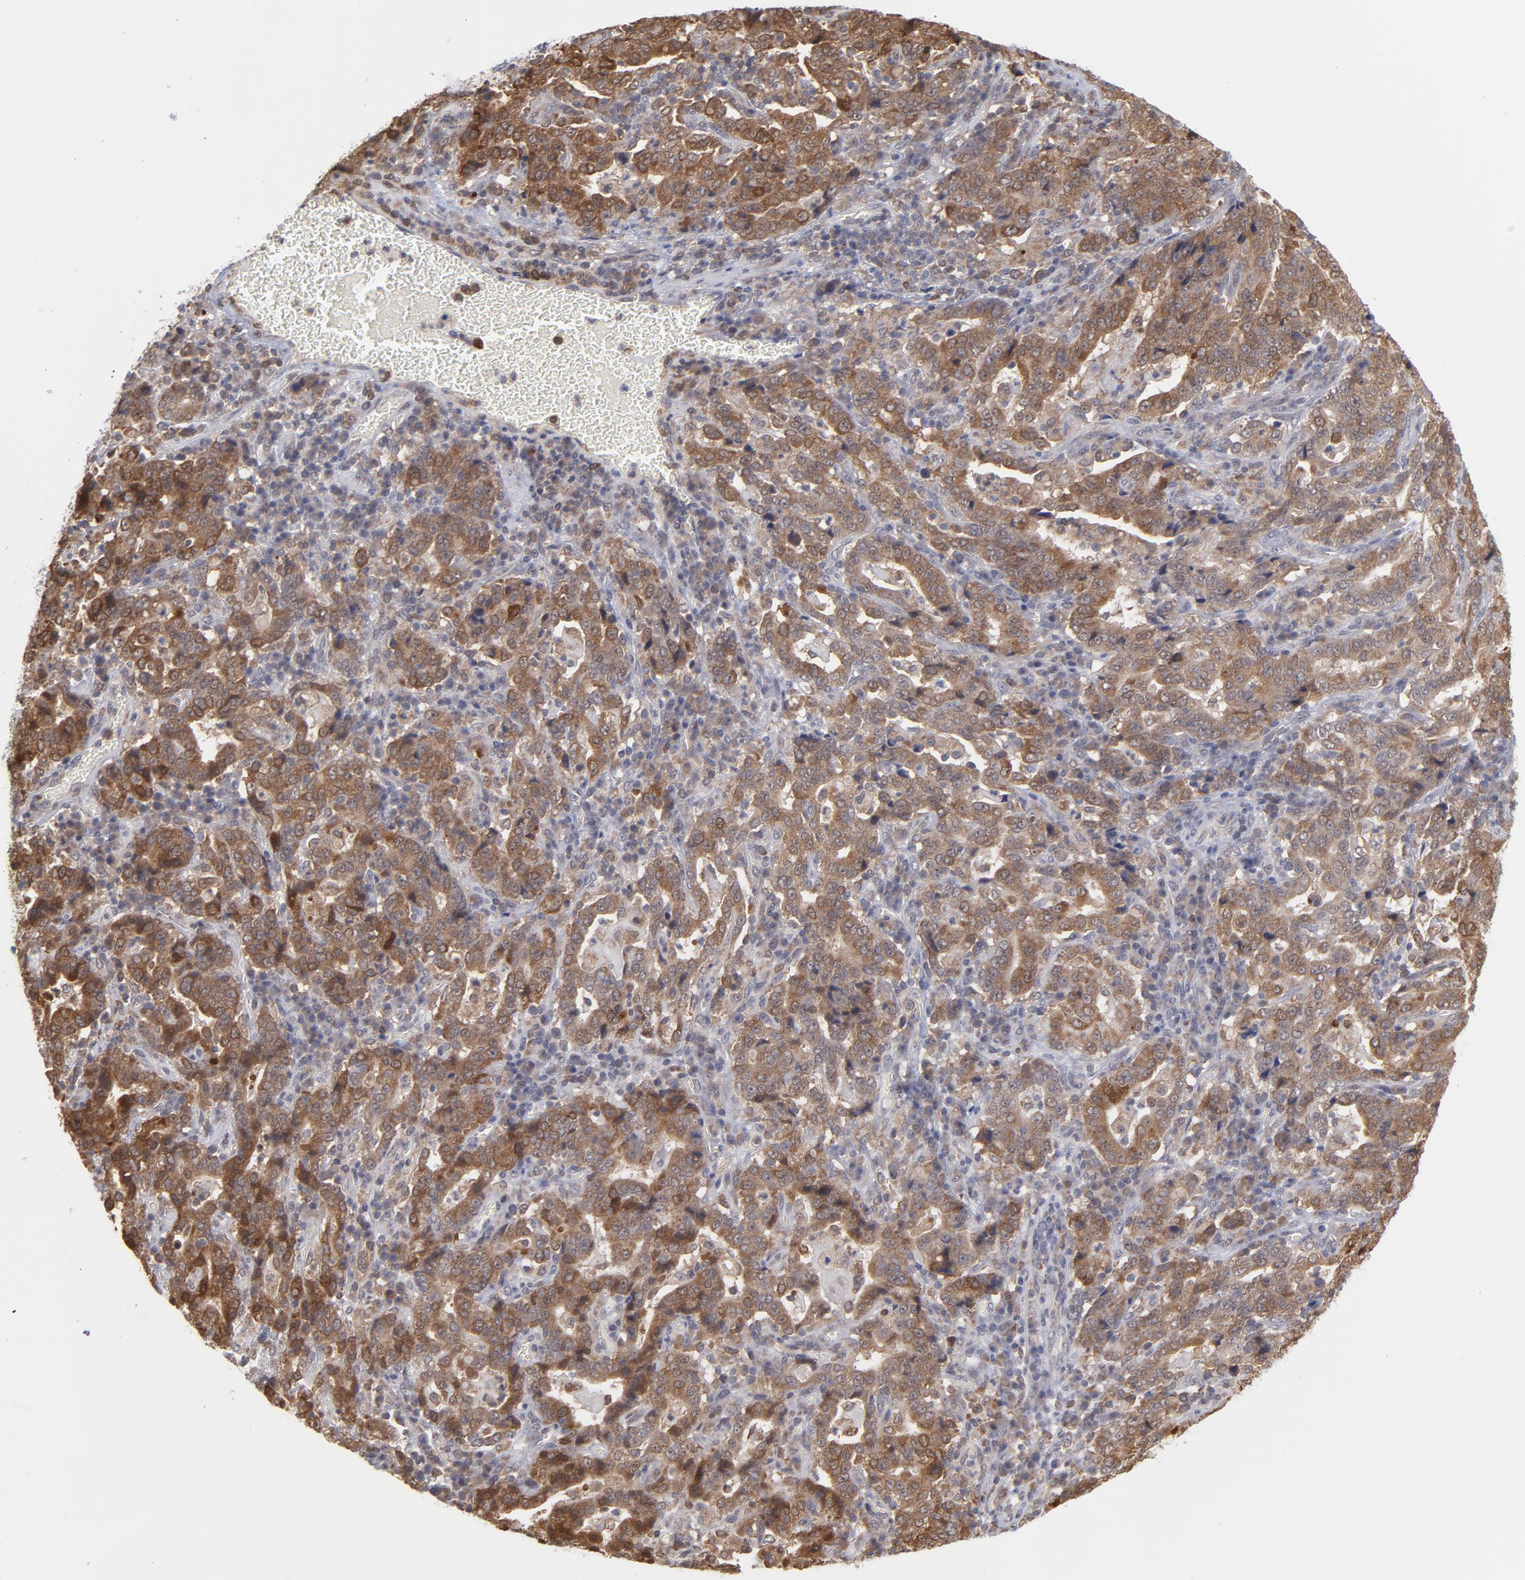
{"staining": {"intensity": "moderate", "quantity": ">75%", "location": "cytoplasmic/membranous"}, "tissue": "stomach cancer", "cell_type": "Tumor cells", "image_type": "cancer", "snomed": [{"axis": "morphology", "description": "Normal tissue, NOS"}, {"axis": "morphology", "description": "Adenocarcinoma, NOS"}, {"axis": "topography", "description": "Stomach, upper"}, {"axis": "topography", "description": "Stomach"}], "caption": "A medium amount of moderate cytoplasmic/membranous staining is appreciated in approximately >75% of tumor cells in stomach adenocarcinoma tissue. (brown staining indicates protein expression, while blue staining denotes nuclei).", "gene": "OAS1", "patient": {"sex": "male", "age": 59}}